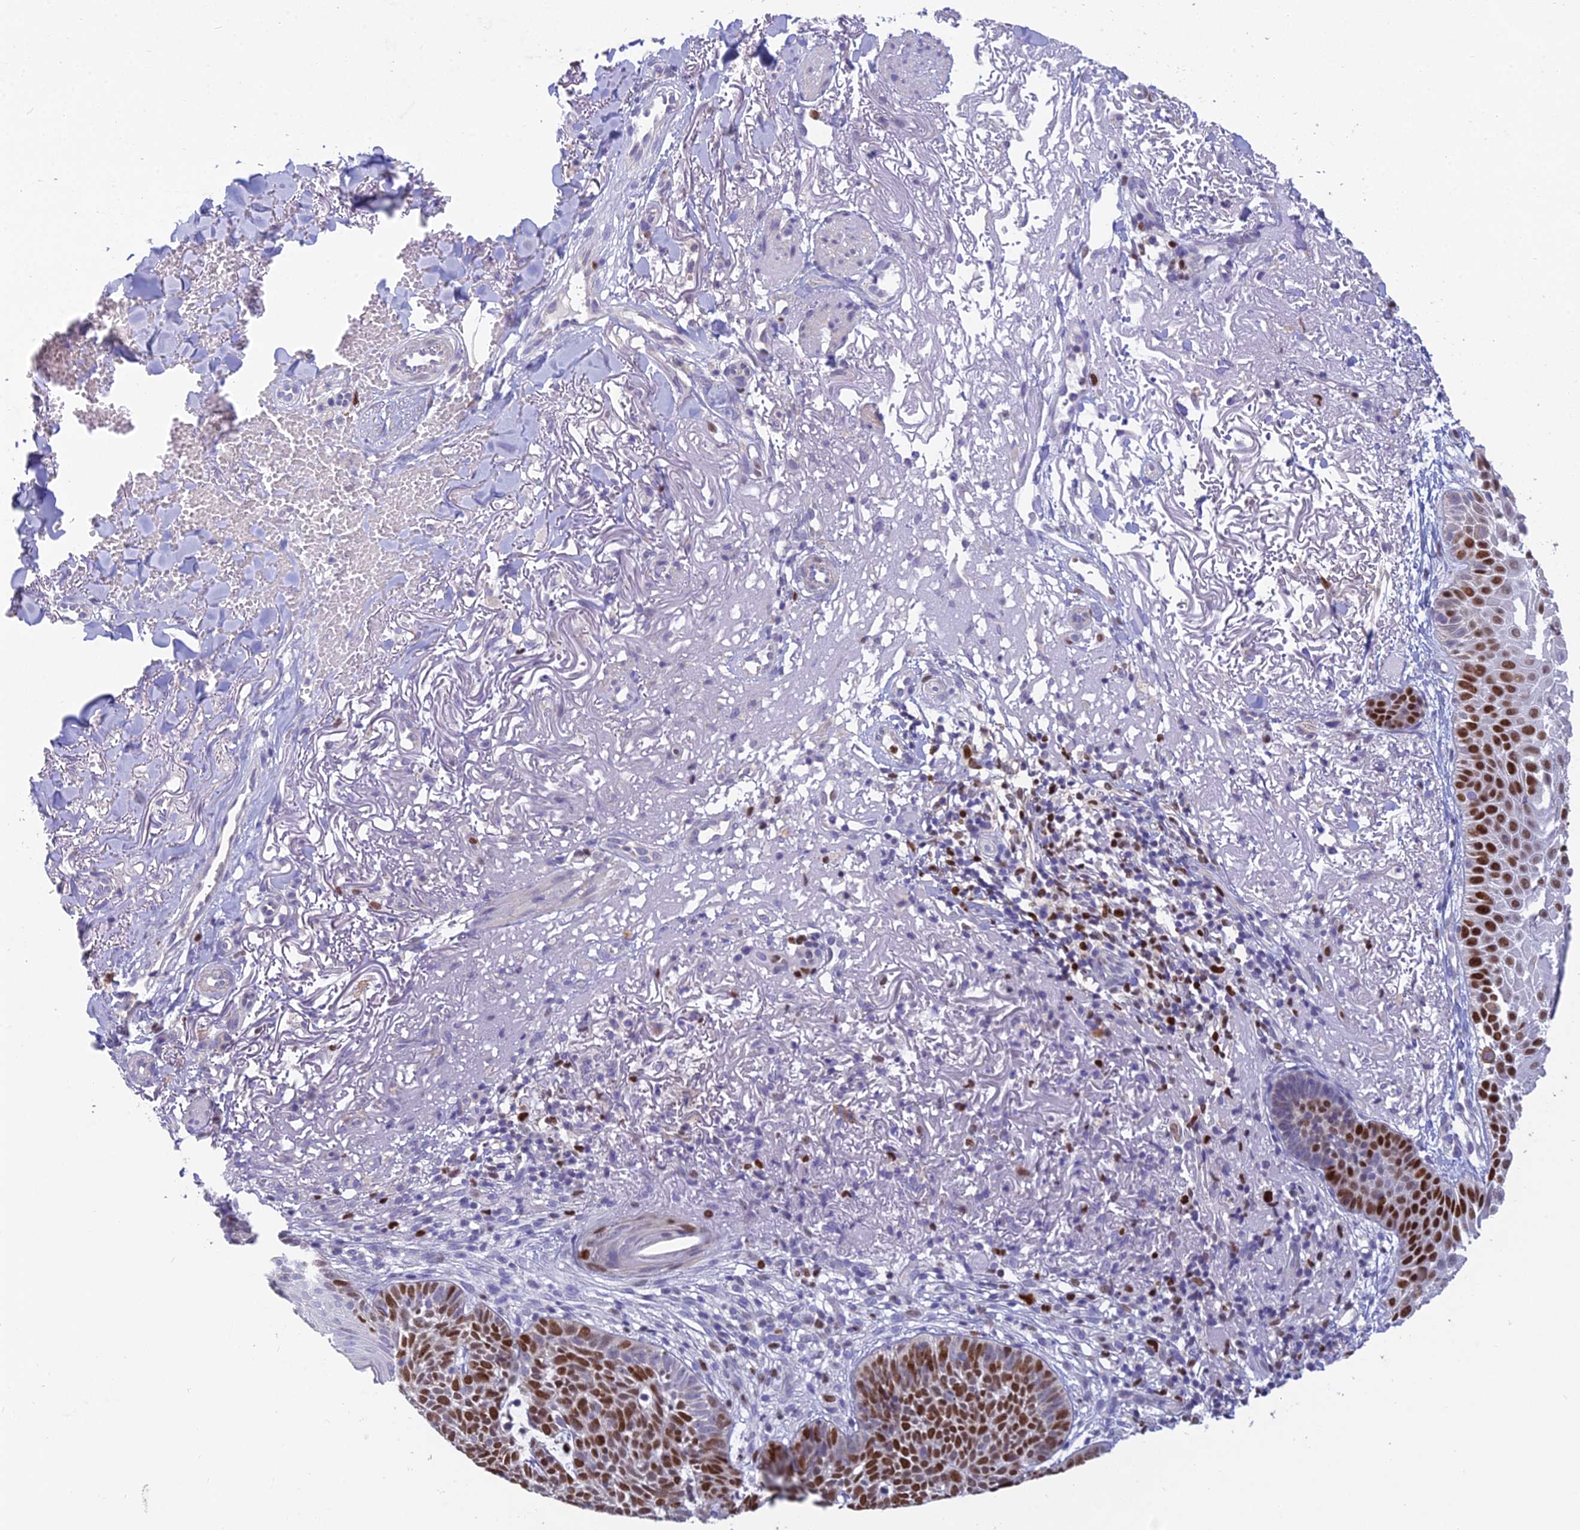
{"staining": {"intensity": "strong", "quantity": "25%-75%", "location": "nuclear"}, "tissue": "skin cancer", "cell_type": "Tumor cells", "image_type": "cancer", "snomed": [{"axis": "morphology", "description": "Basal cell carcinoma"}, {"axis": "topography", "description": "Skin"}], "caption": "Skin basal cell carcinoma stained with a brown dye reveals strong nuclear positive expression in about 25%-75% of tumor cells.", "gene": "MCM2", "patient": {"sex": "female", "age": 78}}